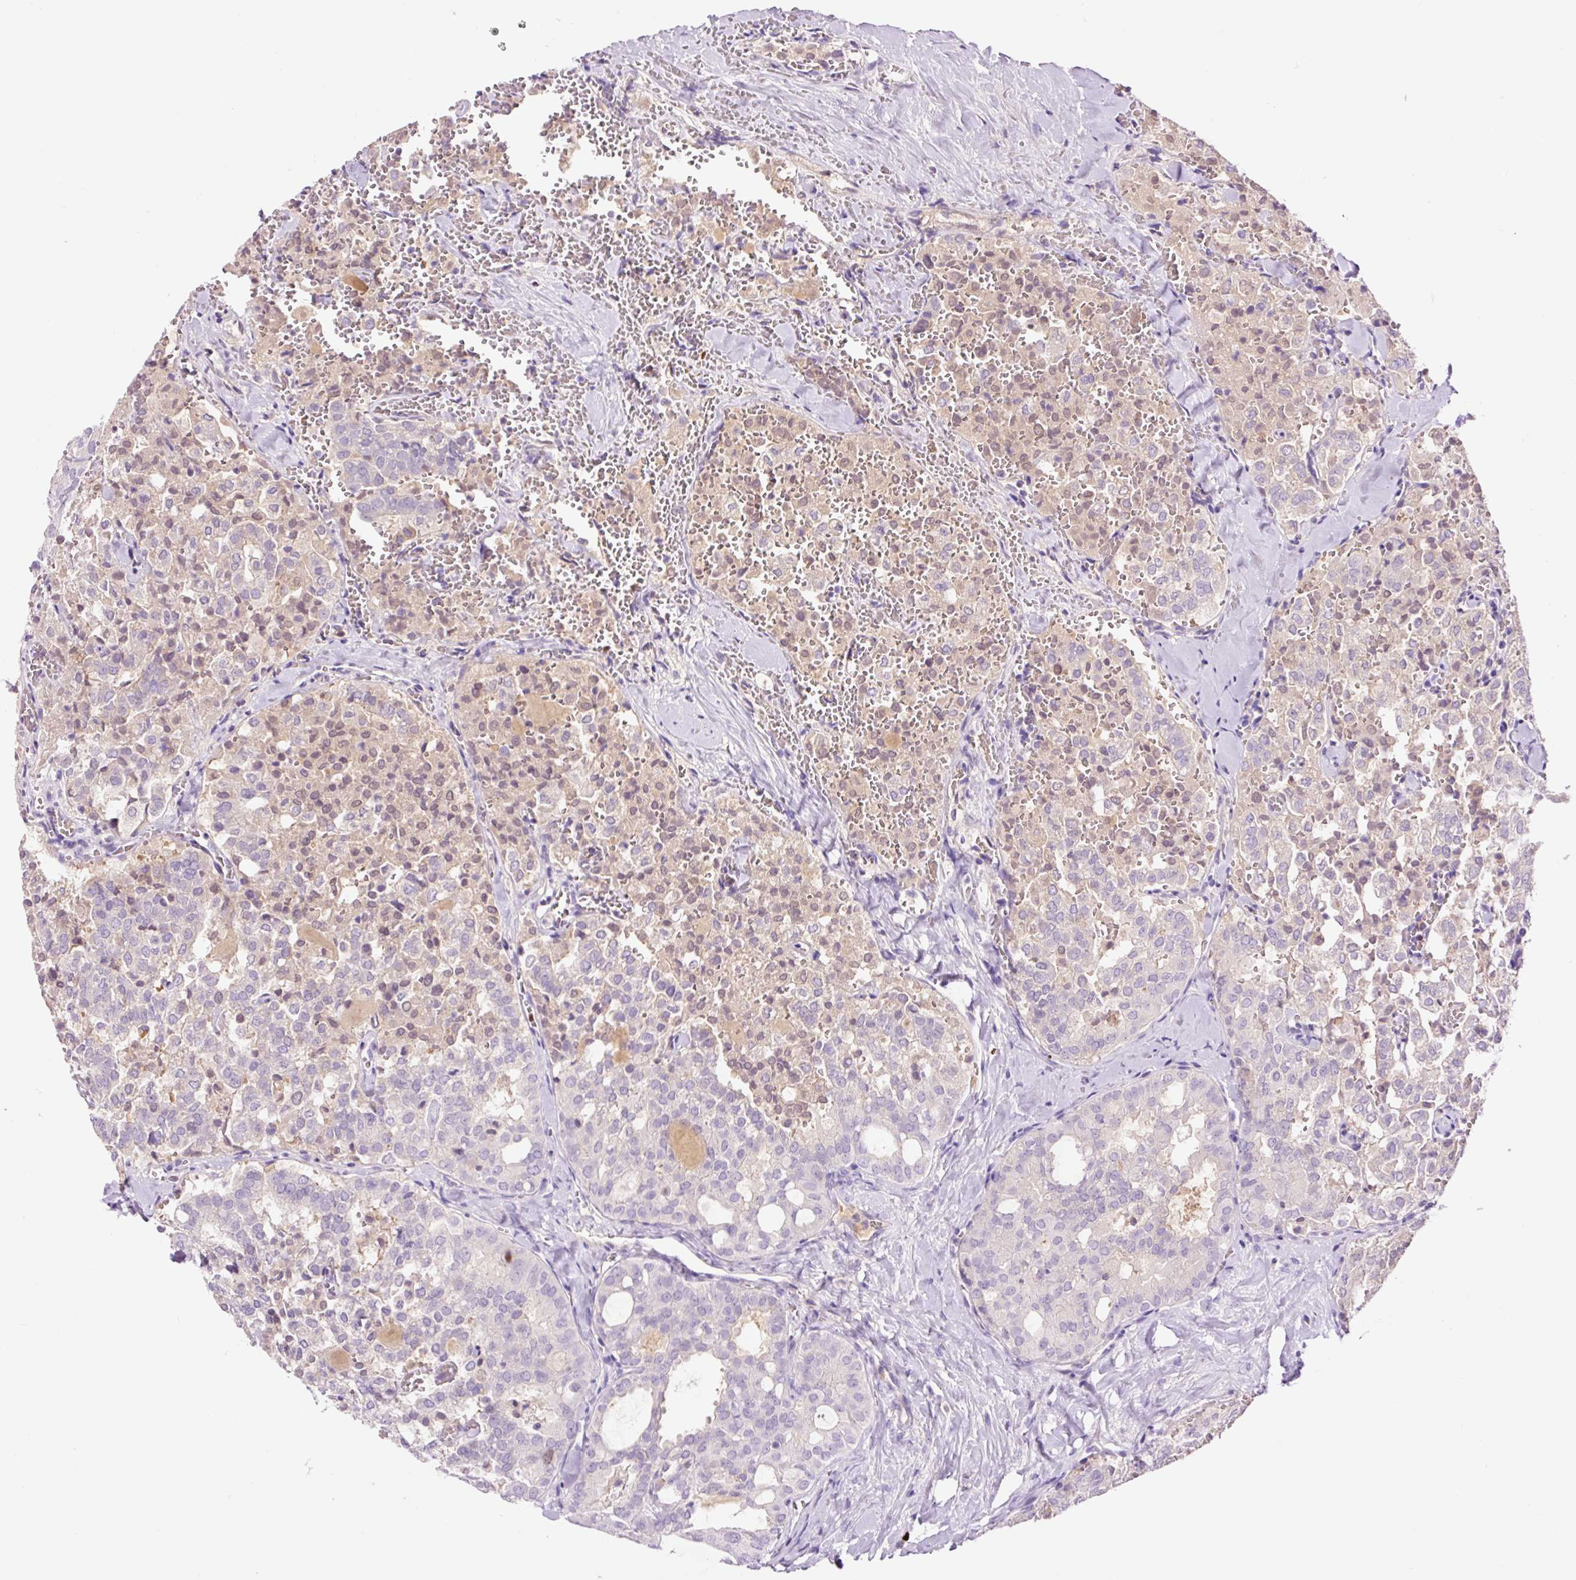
{"staining": {"intensity": "weak", "quantity": "25%-75%", "location": "nuclear"}, "tissue": "thyroid cancer", "cell_type": "Tumor cells", "image_type": "cancer", "snomed": [{"axis": "morphology", "description": "Follicular adenoma carcinoma, NOS"}, {"axis": "topography", "description": "Thyroid gland"}], "caption": "This is a histology image of IHC staining of thyroid cancer (follicular adenoma carcinoma), which shows weak positivity in the nuclear of tumor cells.", "gene": "DPPA4", "patient": {"sex": "male", "age": 75}}